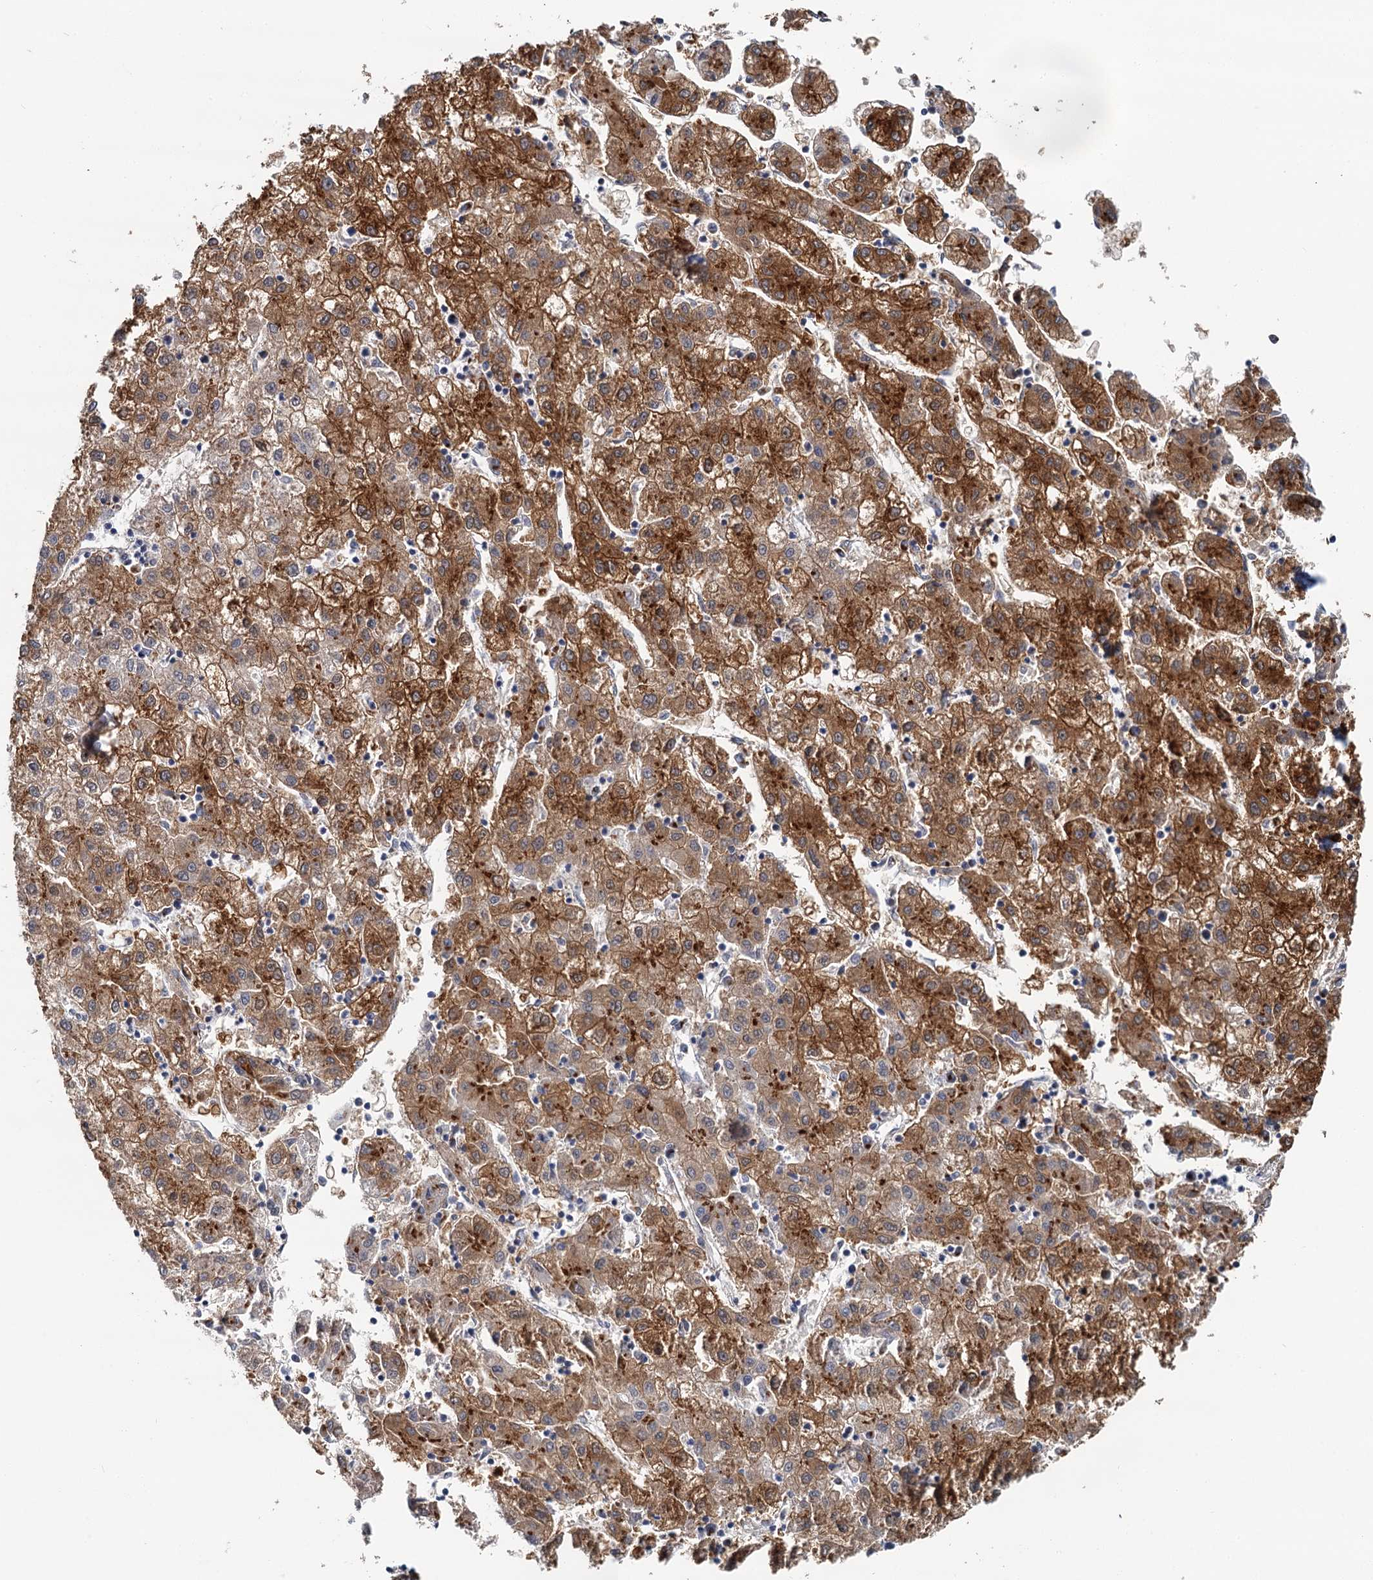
{"staining": {"intensity": "moderate", "quantity": ">75%", "location": "cytoplasmic/membranous"}, "tissue": "liver cancer", "cell_type": "Tumor cells", "image_type": "cancer", "snomed": [{"axis": "morphology", "description": "Carcinoma, Hepatocellular, NOS"}, {"axis": "topography", "description": "Liver"}], "caption": "Liver cancer (hepatocellular carcinoma) tissue demonstrates moderate cytoplasmic/membranous expression in approximately >75% of tumor cells, visualized by immunohistochemistry.", "gene": "BET1L", "patient": {"sex": "male", "age": 72}}